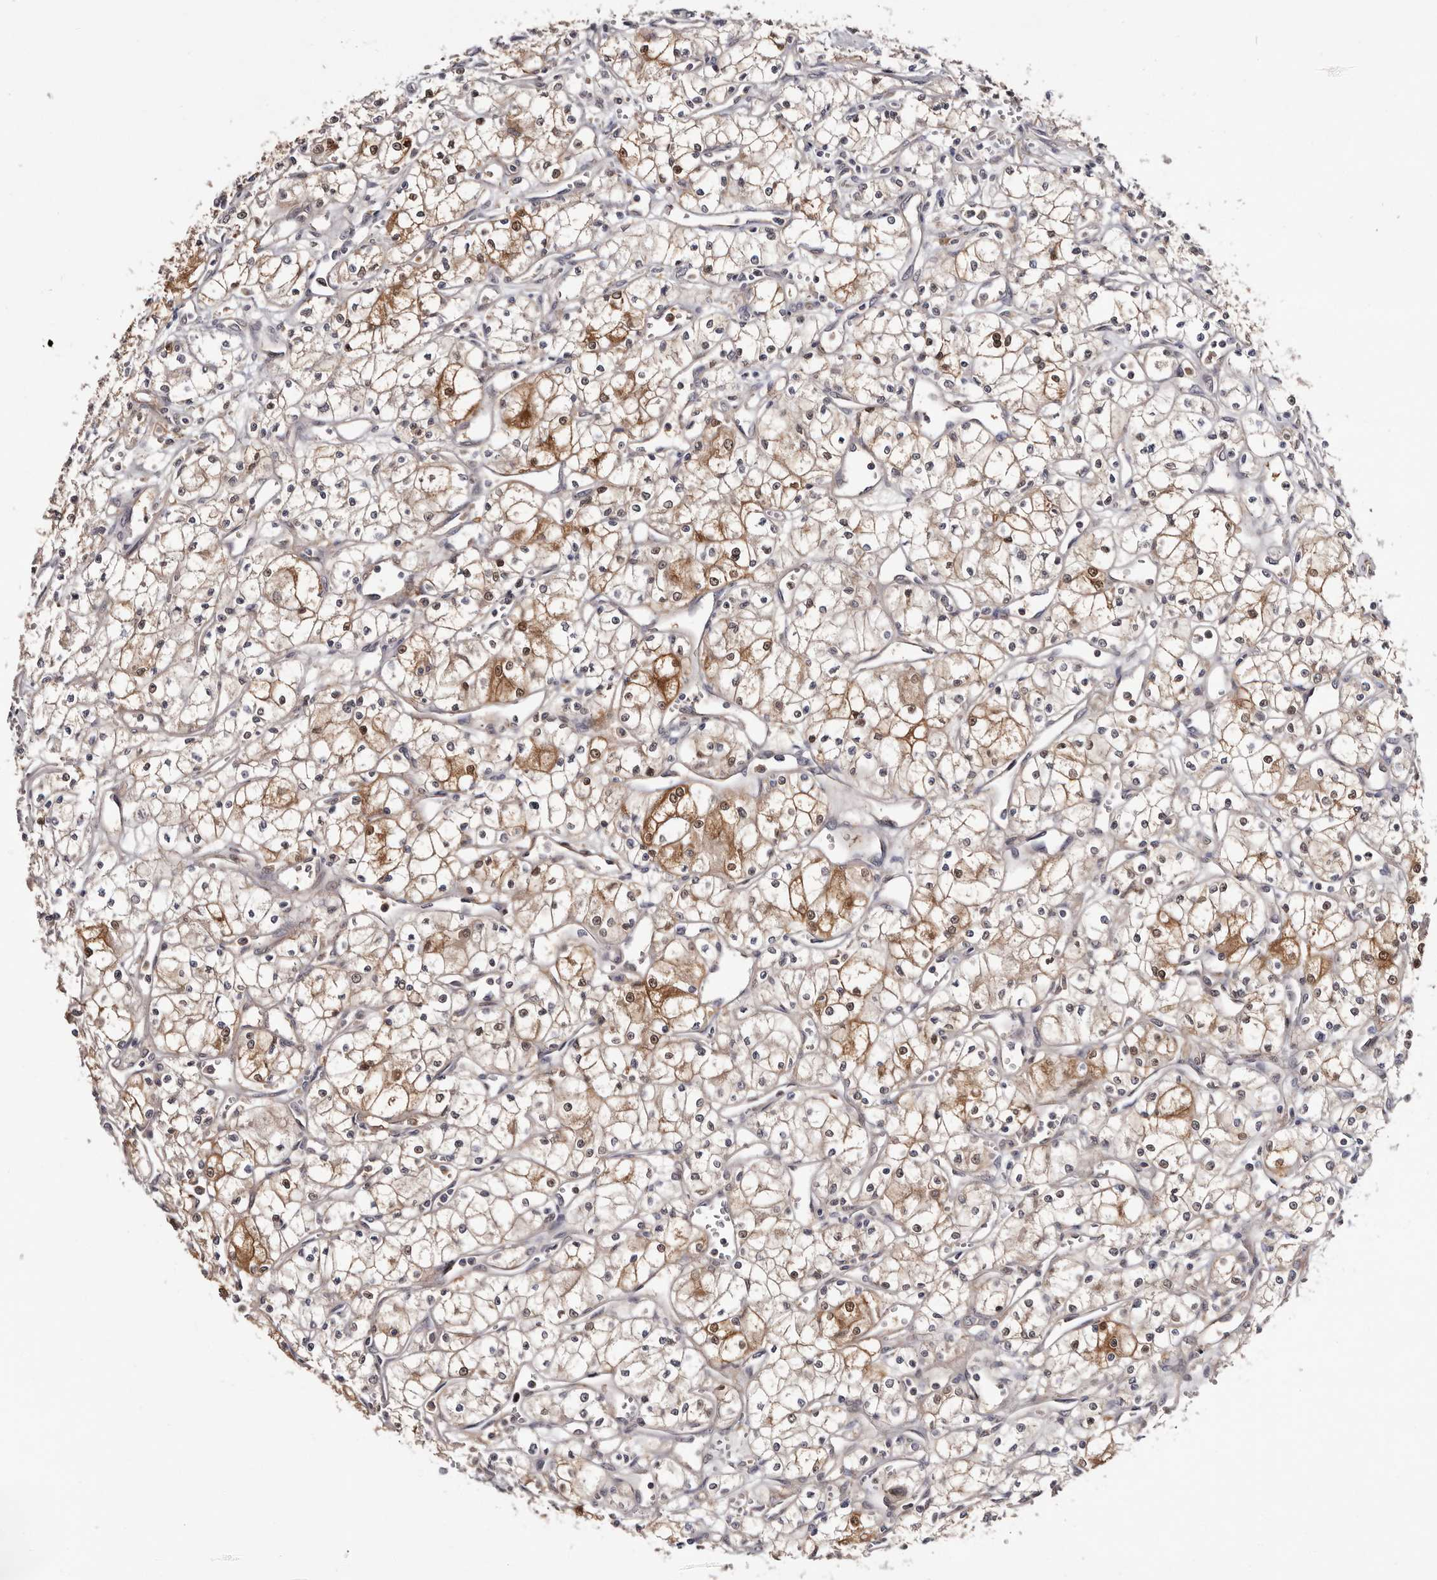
{"staining": {"intensity": "moderate", "quantity": ">75%", "location": "cytoplasmic/membranous,nuclear"}, "tissue": "renal cancer", "cell_type": "Tumor cells", "image_type": "cancer", "snomed": [{"axis": "morphology", "description": "Adenocarcinoma, NOS"}, {"axis": "topography", "description": "Kidney"}], "caption": "Moderate cytoplasmic/membranous and nuclear staining is seen in approximately >75% of tumor cells in renal cancer (adenocarcinoma).", "gene": "TP53I3", "patient": {"sex": "male", "age": 59}}